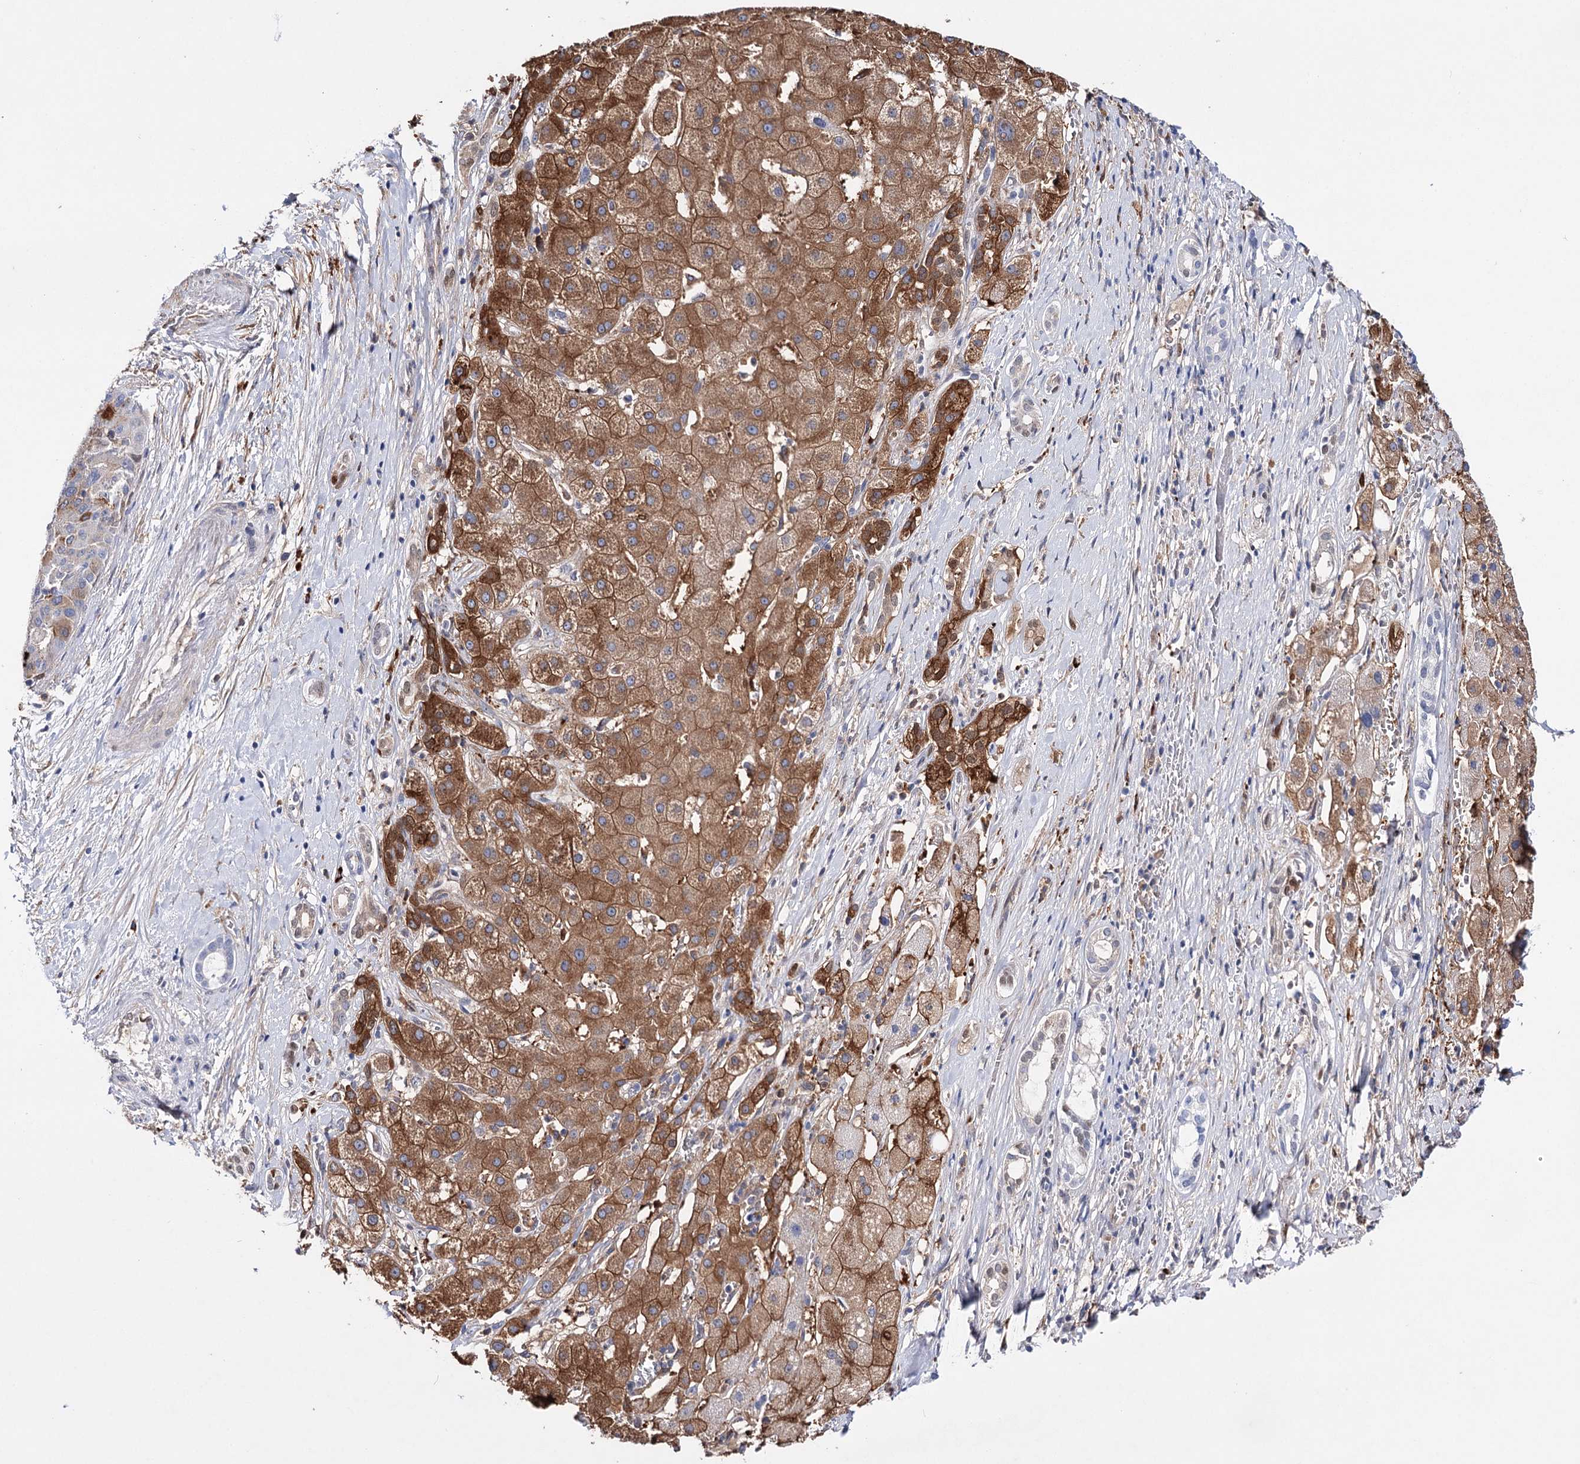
{"staining": {"intensity": "strong", "quantity": ">75%", "location": "cytoplasmic/membranous"}, "tissue": "liver cancer", "cell_type": "Tumor cells", "image_type": "cancer", "snomed": [{"axis": "morphology", "description": "Carcinoma, Hepatocellular, NOS"}, {"axis": "topography", "description": "Liver"}], "caption": "The micrograph shows staining of hepatocellular carcinoma (liver), revealing strong cytoplasmic/membranous protein staining (brown color) within tumor cells.", "gene": "CFAP46", "patient": {"sex": "male", "age": 65}}